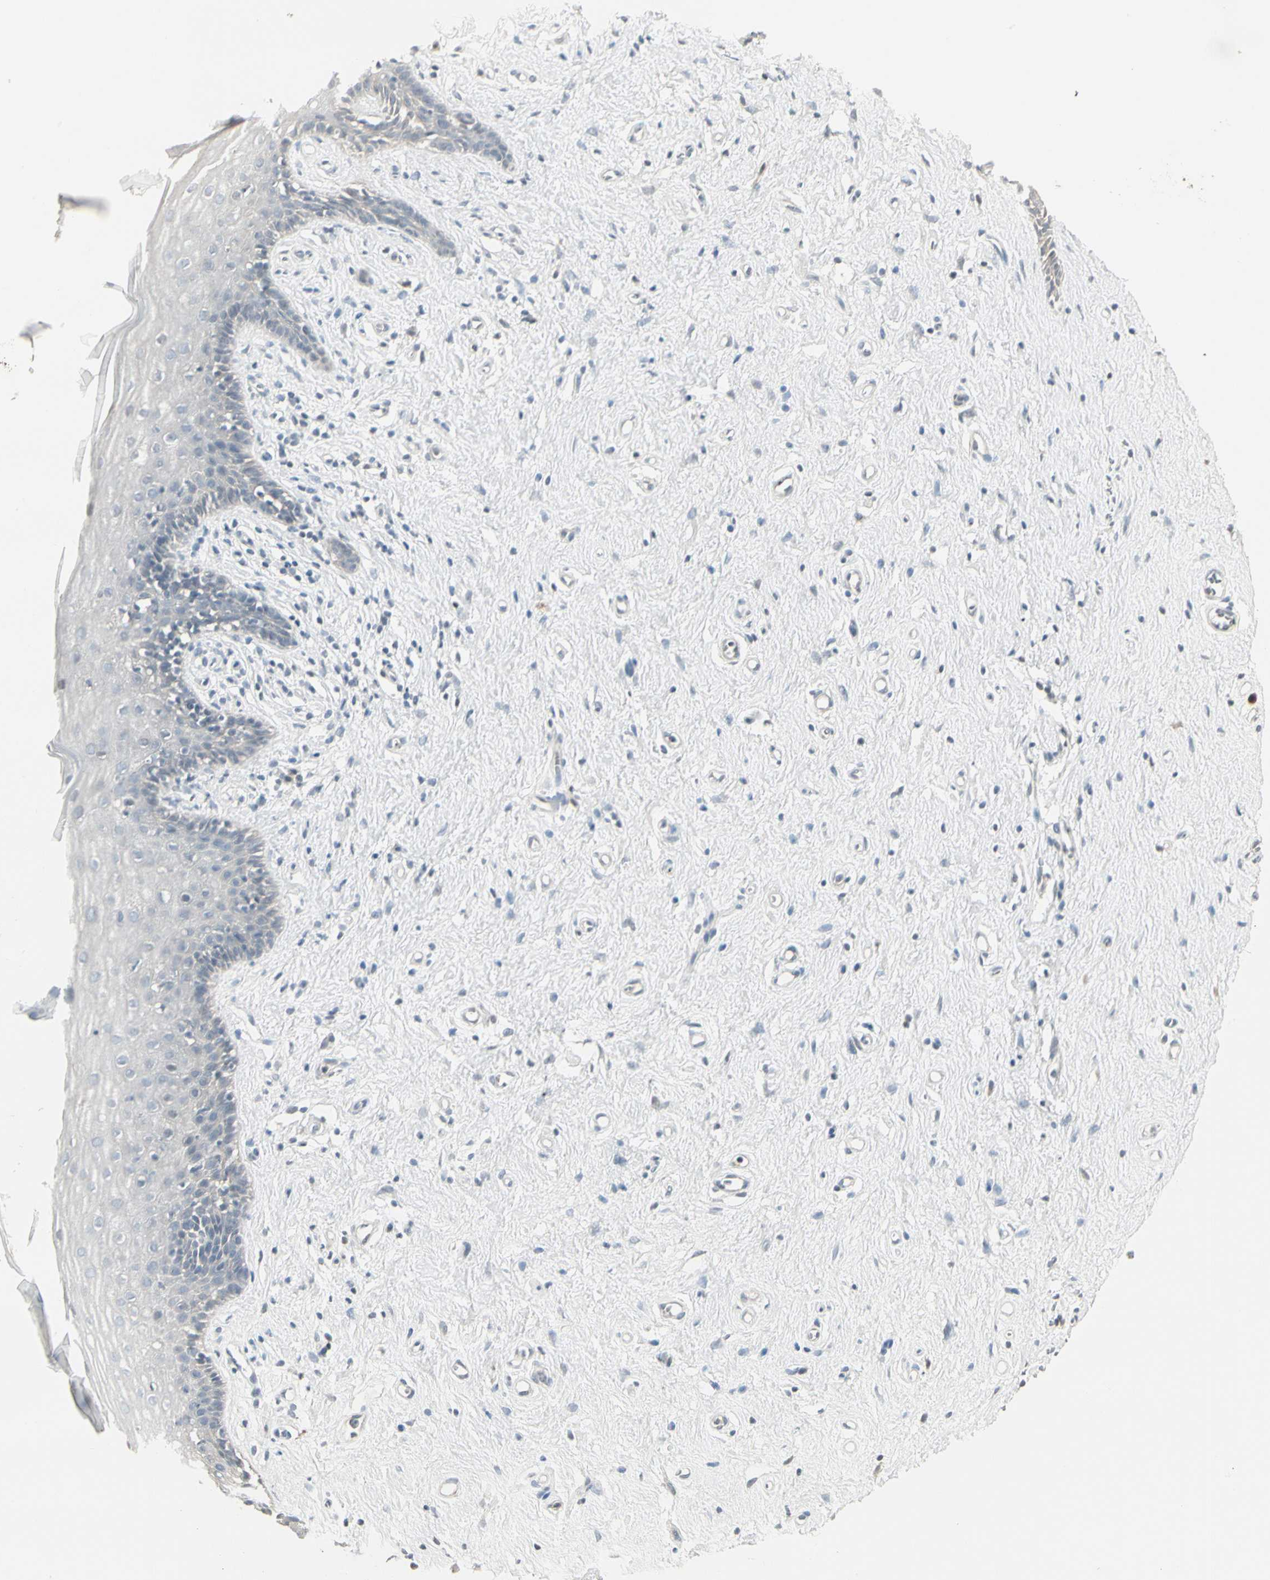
{"staining": {"intensity": "weak", "quantity": "<25%", "location": "cytoplasmic/membranous"}, "tissue": "vagina", "cell_type": "Squamous epithelial cells", "image_type": "normal", "snomed": [{"axis": "morphology", "description": "Normal tissue, NOS"}, {"axis": "topography", "description": "Vagina"}], "caption": "Vagina stained for a protein using immunohistochemistry (IHC) reveals no expression squamous epithelial cells.", "gene": "DMPK", "patient": {"sex": "female", "age": 44}}